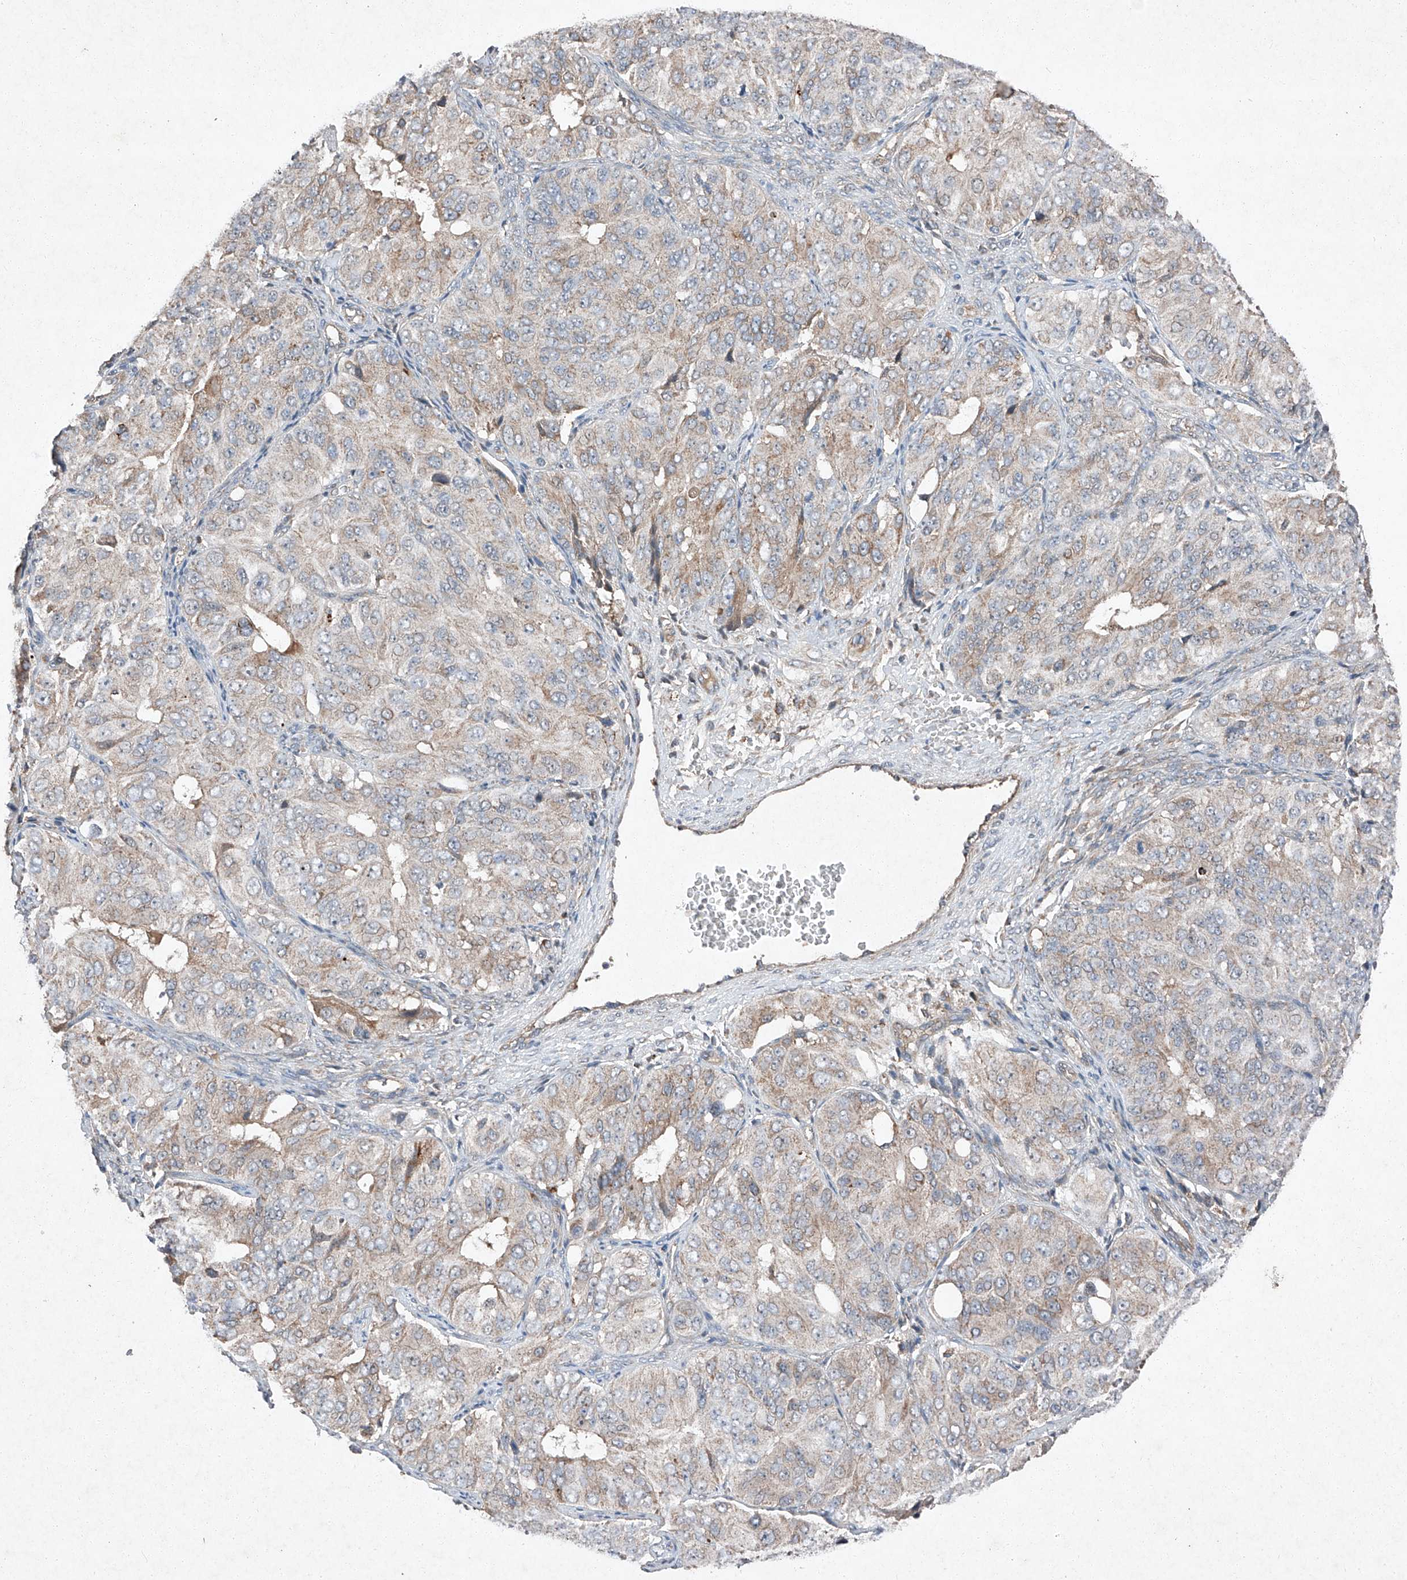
{"staining": {"intensity": "weak", "quantity": "25%-75%", "location": "cytoplasmic/membranous"}, "tissue": "ovarian cancer", "cell_type": "Tumor cells", "image_type": "cancer", "snomed": [{"axis": "morphology", "description": "Carcinoma, endometroid"}, {"axis": "topography", "description": "Ovary"}], "caption": "Protein expression analysis of ovarian cancer (endometroid carcinoma) shows weak cytoplasmic/membranous expression in about 25%-75% of tumor cells.", "gene": "RUSC1", "patient": {"sex": "female", "age": 51}}